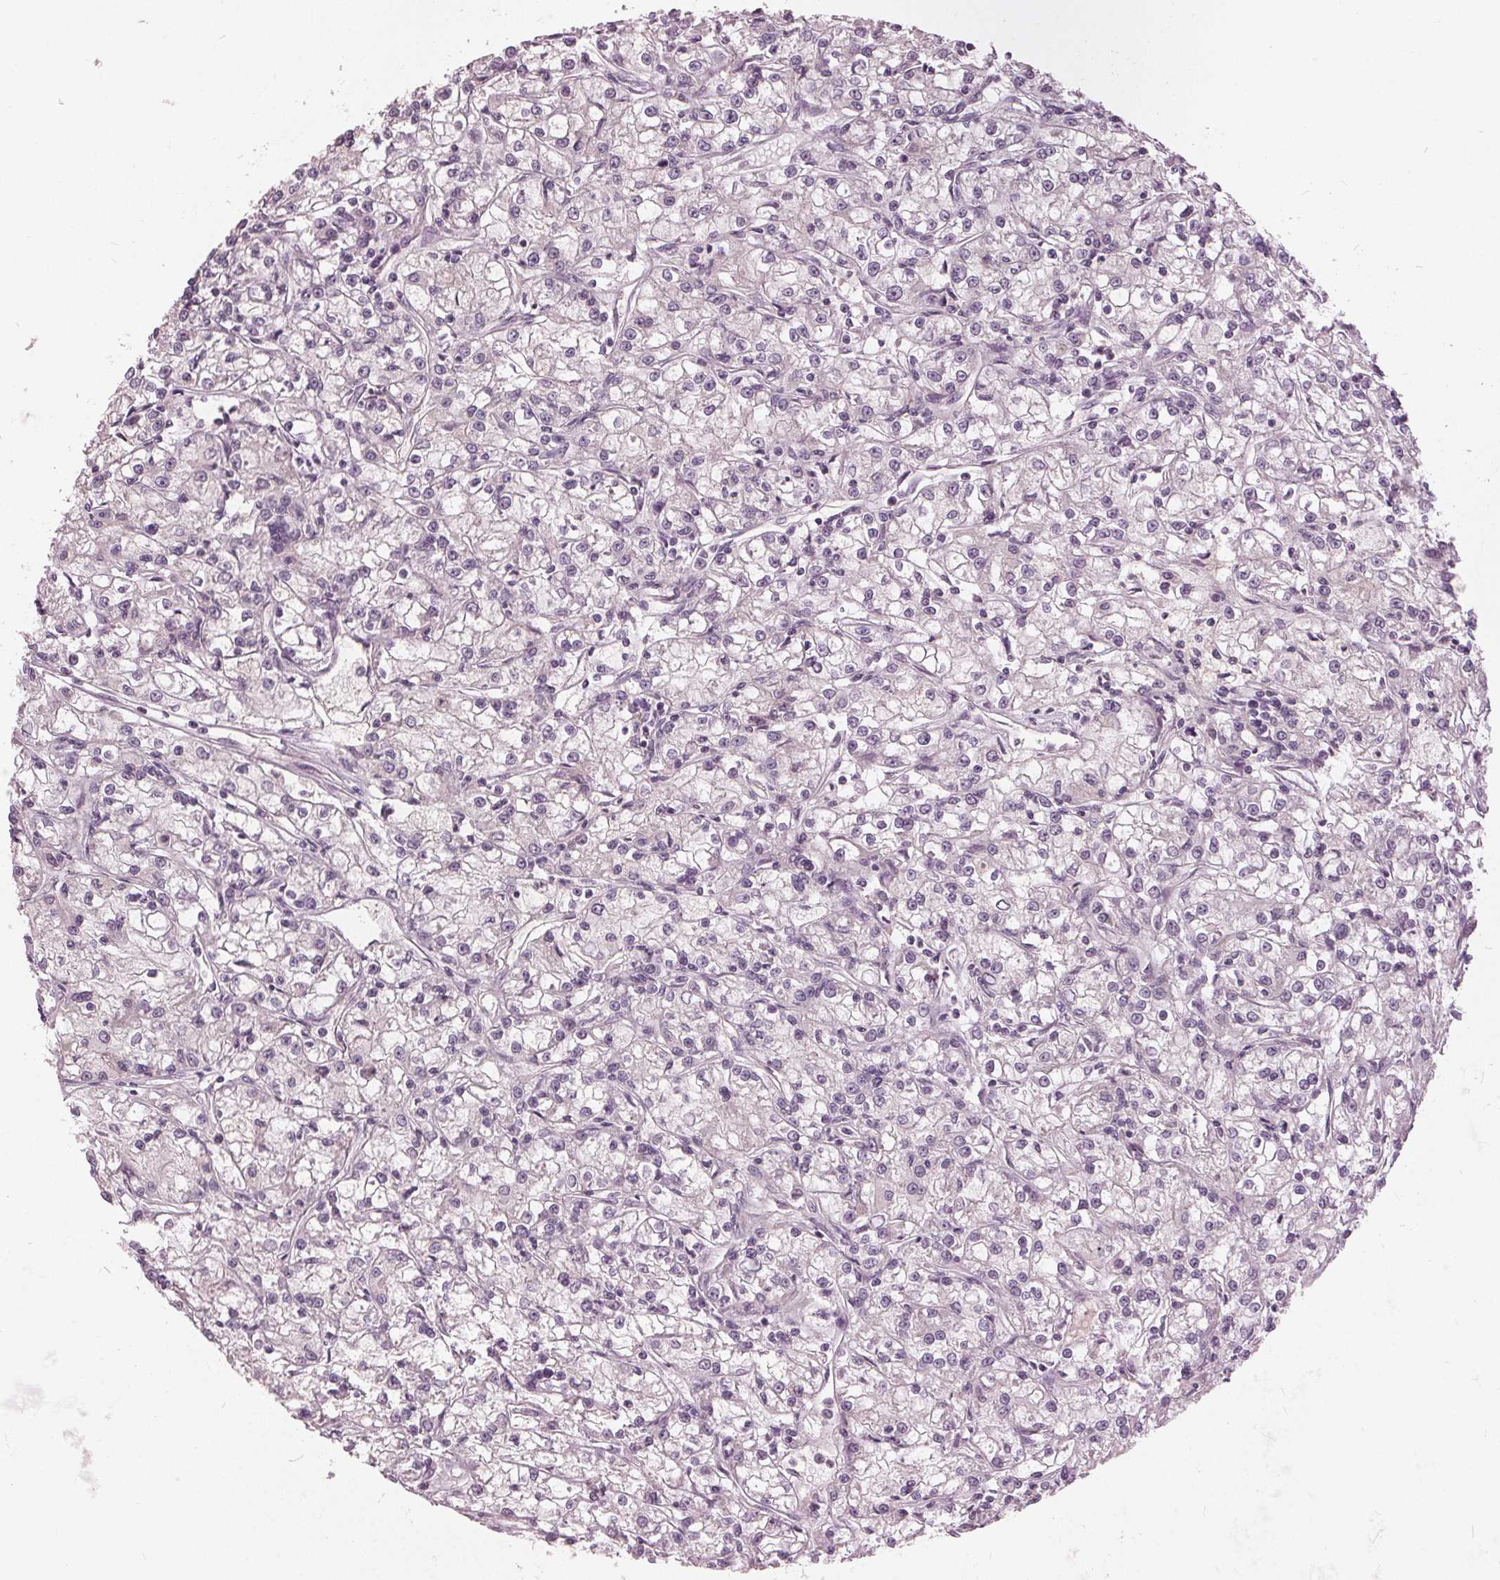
{"staining": {"intensity": "negative", "quantity": "none", "location": "none"}, "tissue": "renal cancer", "cell_type": "Tumor cells", "image_type": "cancer", "snomed": [{"axis": "morphology", "description": "Adenocarcinoma, NOS"}, {"axis": "topography", "description": "Kidney"}], "caption": "Immunohistochemical staining of renal cancer shows no significant expression in tumor cells.", "gene": "KLK13", "patient": {"sex": "female", "age": 59}}